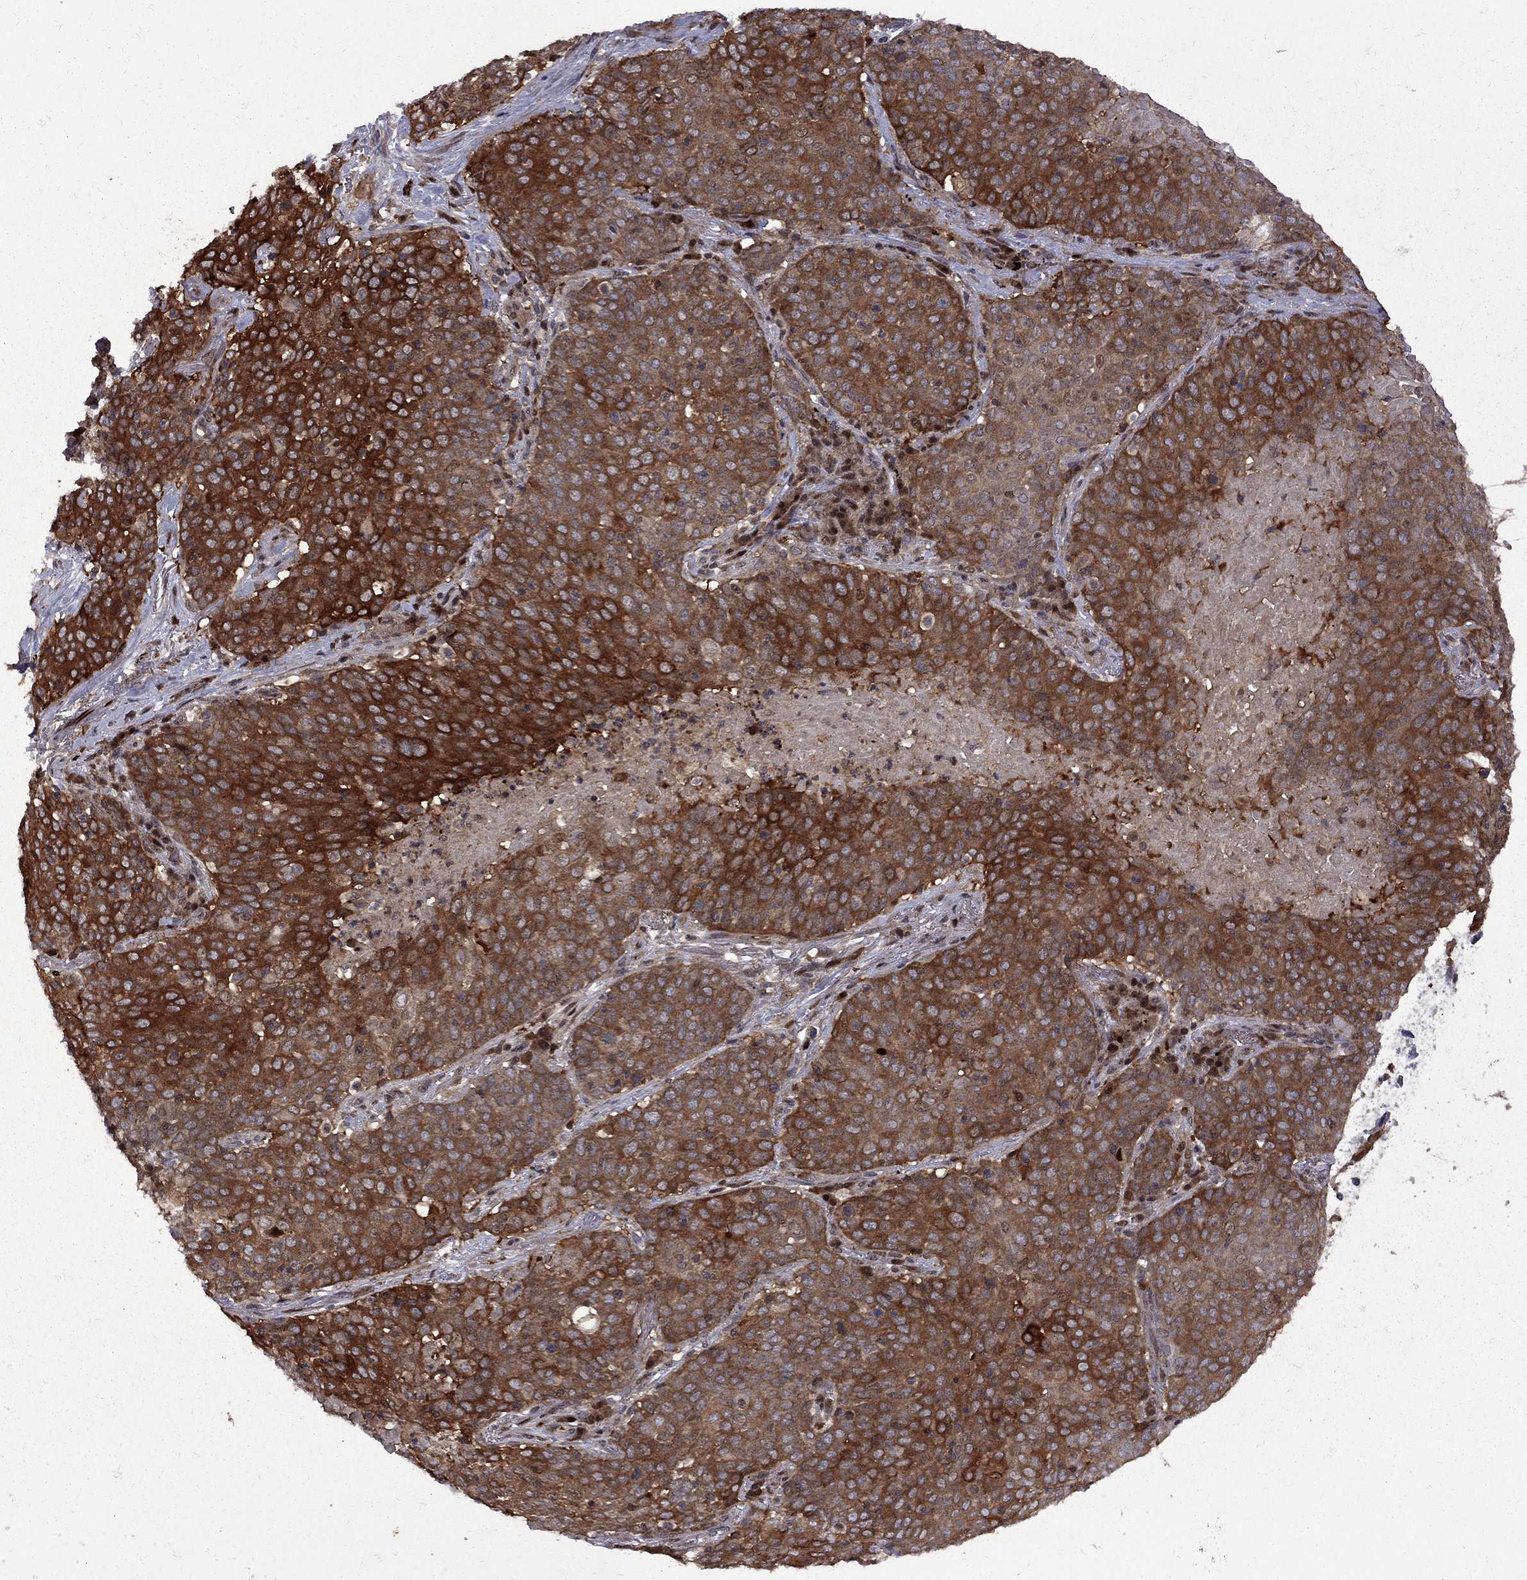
{"staining": {"intensity": "strong", "quantity": "25%-75%", "location": "cytoplasmic/membranous"}, "tissue": "lung cancer", "cell_type": "Tumor cells", "image_type": "cancer", "snomed": [{"axis": "morphology", "description": "Squamous cell carcinoma, NOS"}, {"axis": "topography", "description": "Lung"}], "caption": "Human lung cancer (squamous cell carcinoma) stained with a protein marker reveals strong staining in tumor cells.", "gene": "IPP", "patient": {"sex": "male", "age": 82}}